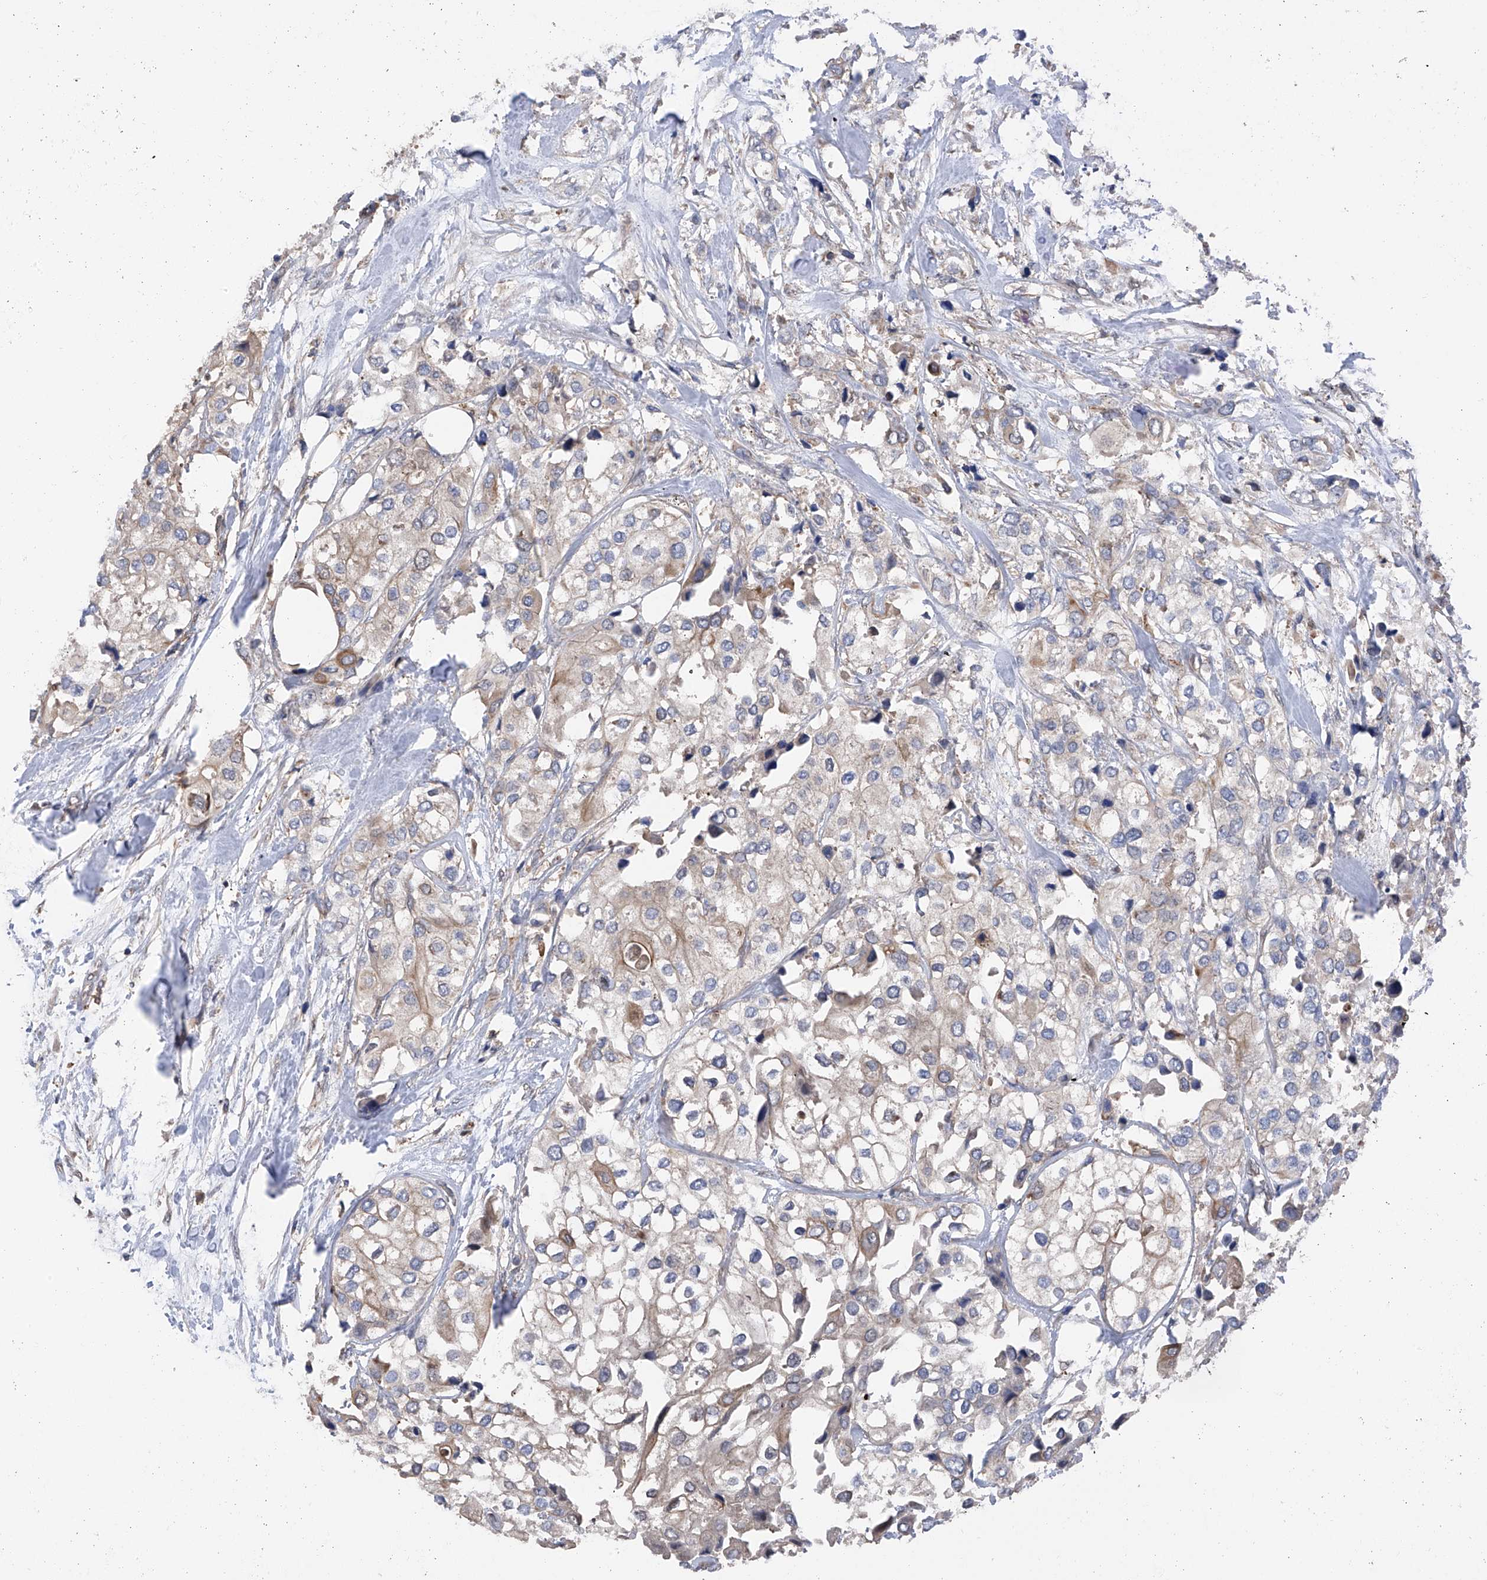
{"staining": {"intensity": "weak", "quantity": "<25%", "location": "cytoplasmic/membranous"}, "tissue": "urothelial cancer", "cell_type": "Tumor cells", "image_type": "cancer", "snomed": [{"axis": "morphology", "description": "Urothelial carcinoma, High grade"}, {"axis": "topography", "description": "Urinary bladder"}], "caption": "Image shows no significant protein positivity in tumor cells of urothelial cancer.", "gene": "CHPF", "patient": {"sex": "male", "age": 64}}